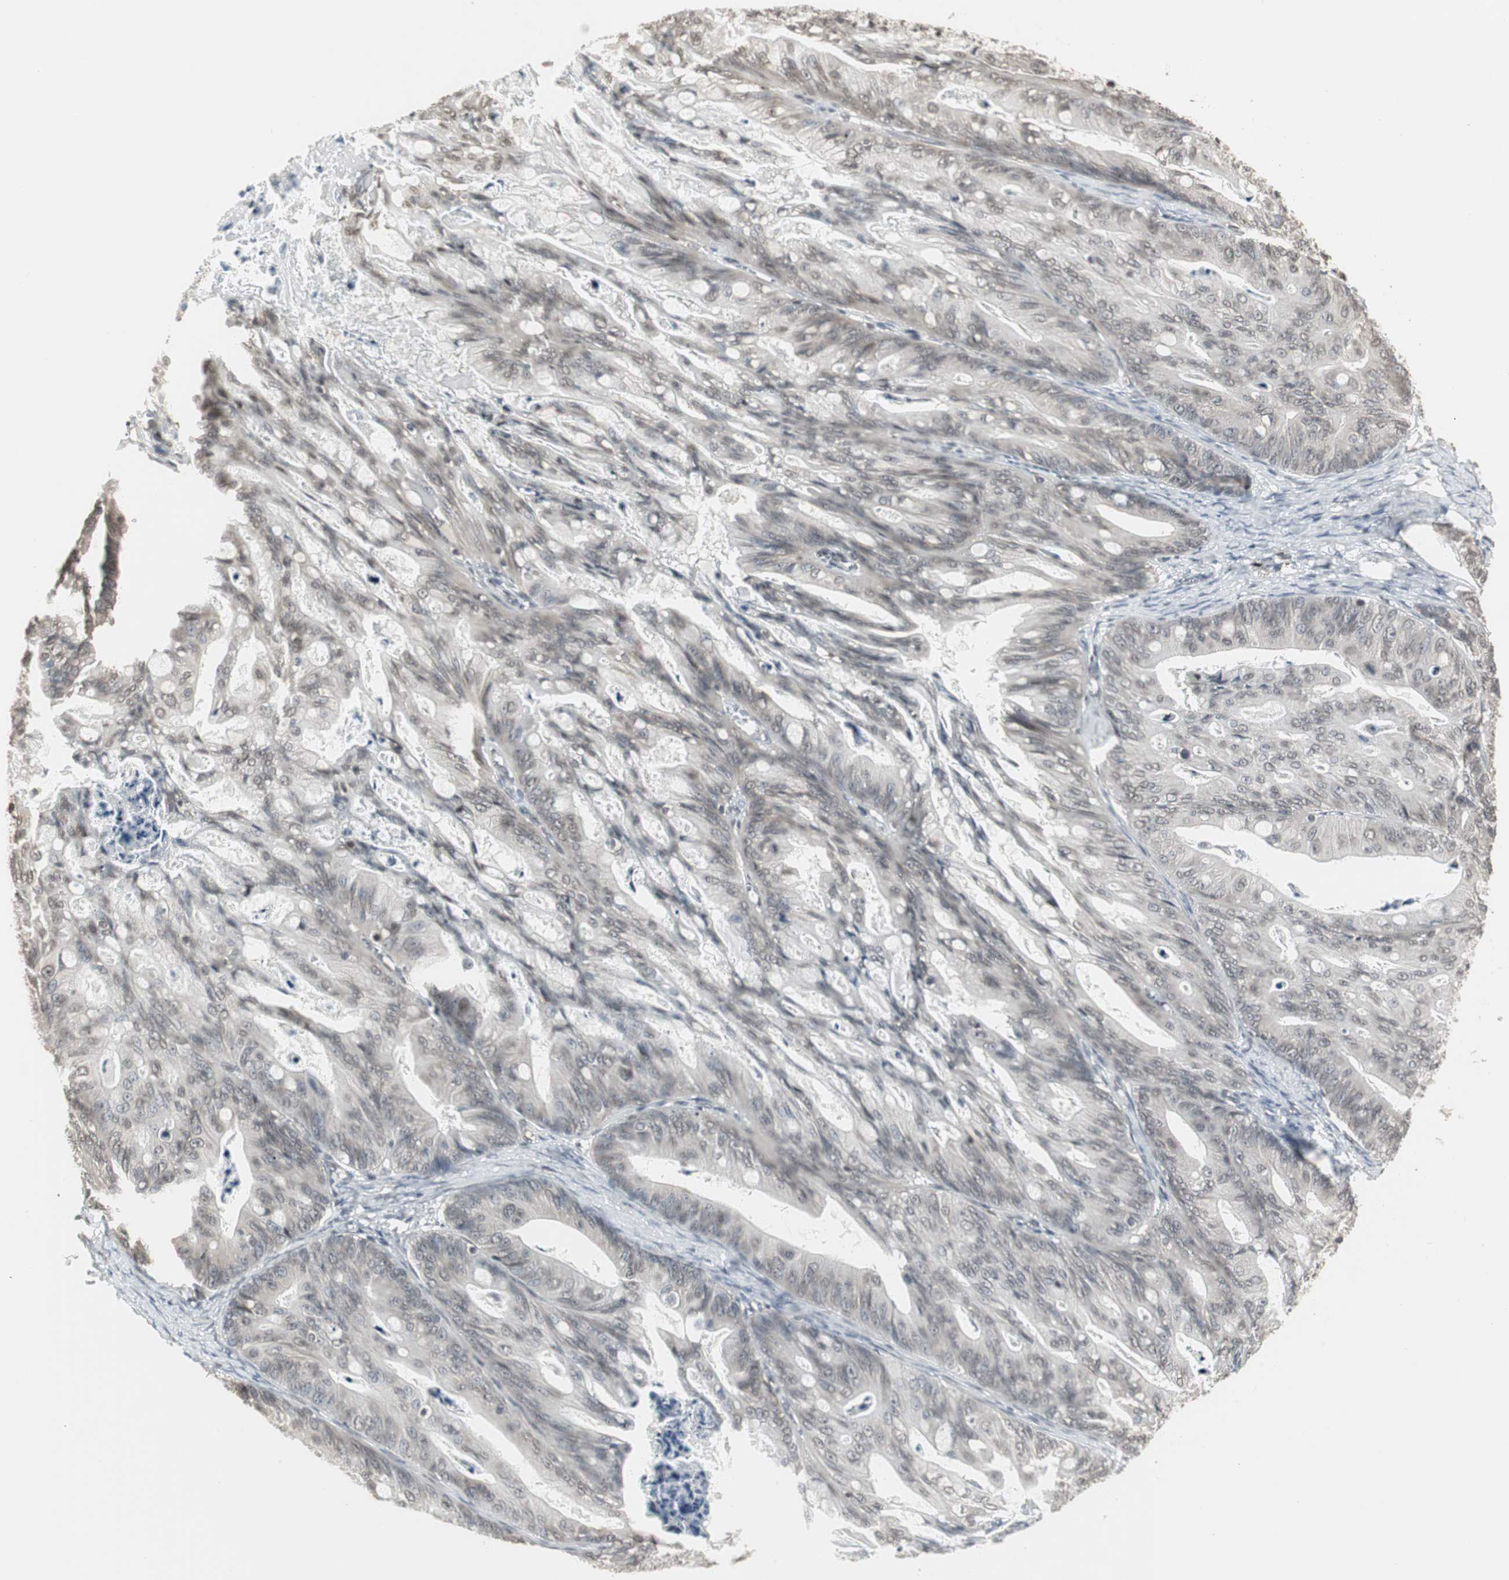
{"staining": {"intensity": "weak", "quantity": "<25%", "location": "nuclear"}, "tissue": "ovarian cancer", "cell_type": "Tumor cells", "image_type": "cancer", "snomed": [{"axis": "morphology", "description": "Cystadenocarcinoma, mucinous, NOS"}, {"axis": "topography", "description": "Ovary"}], "caption": "Tumor cells are negative for brown protein staining in mucinous cystadenocarcinoma (ovarian).", "gene": "CBLC", "patient": {"sex": "female", "age": 37}}